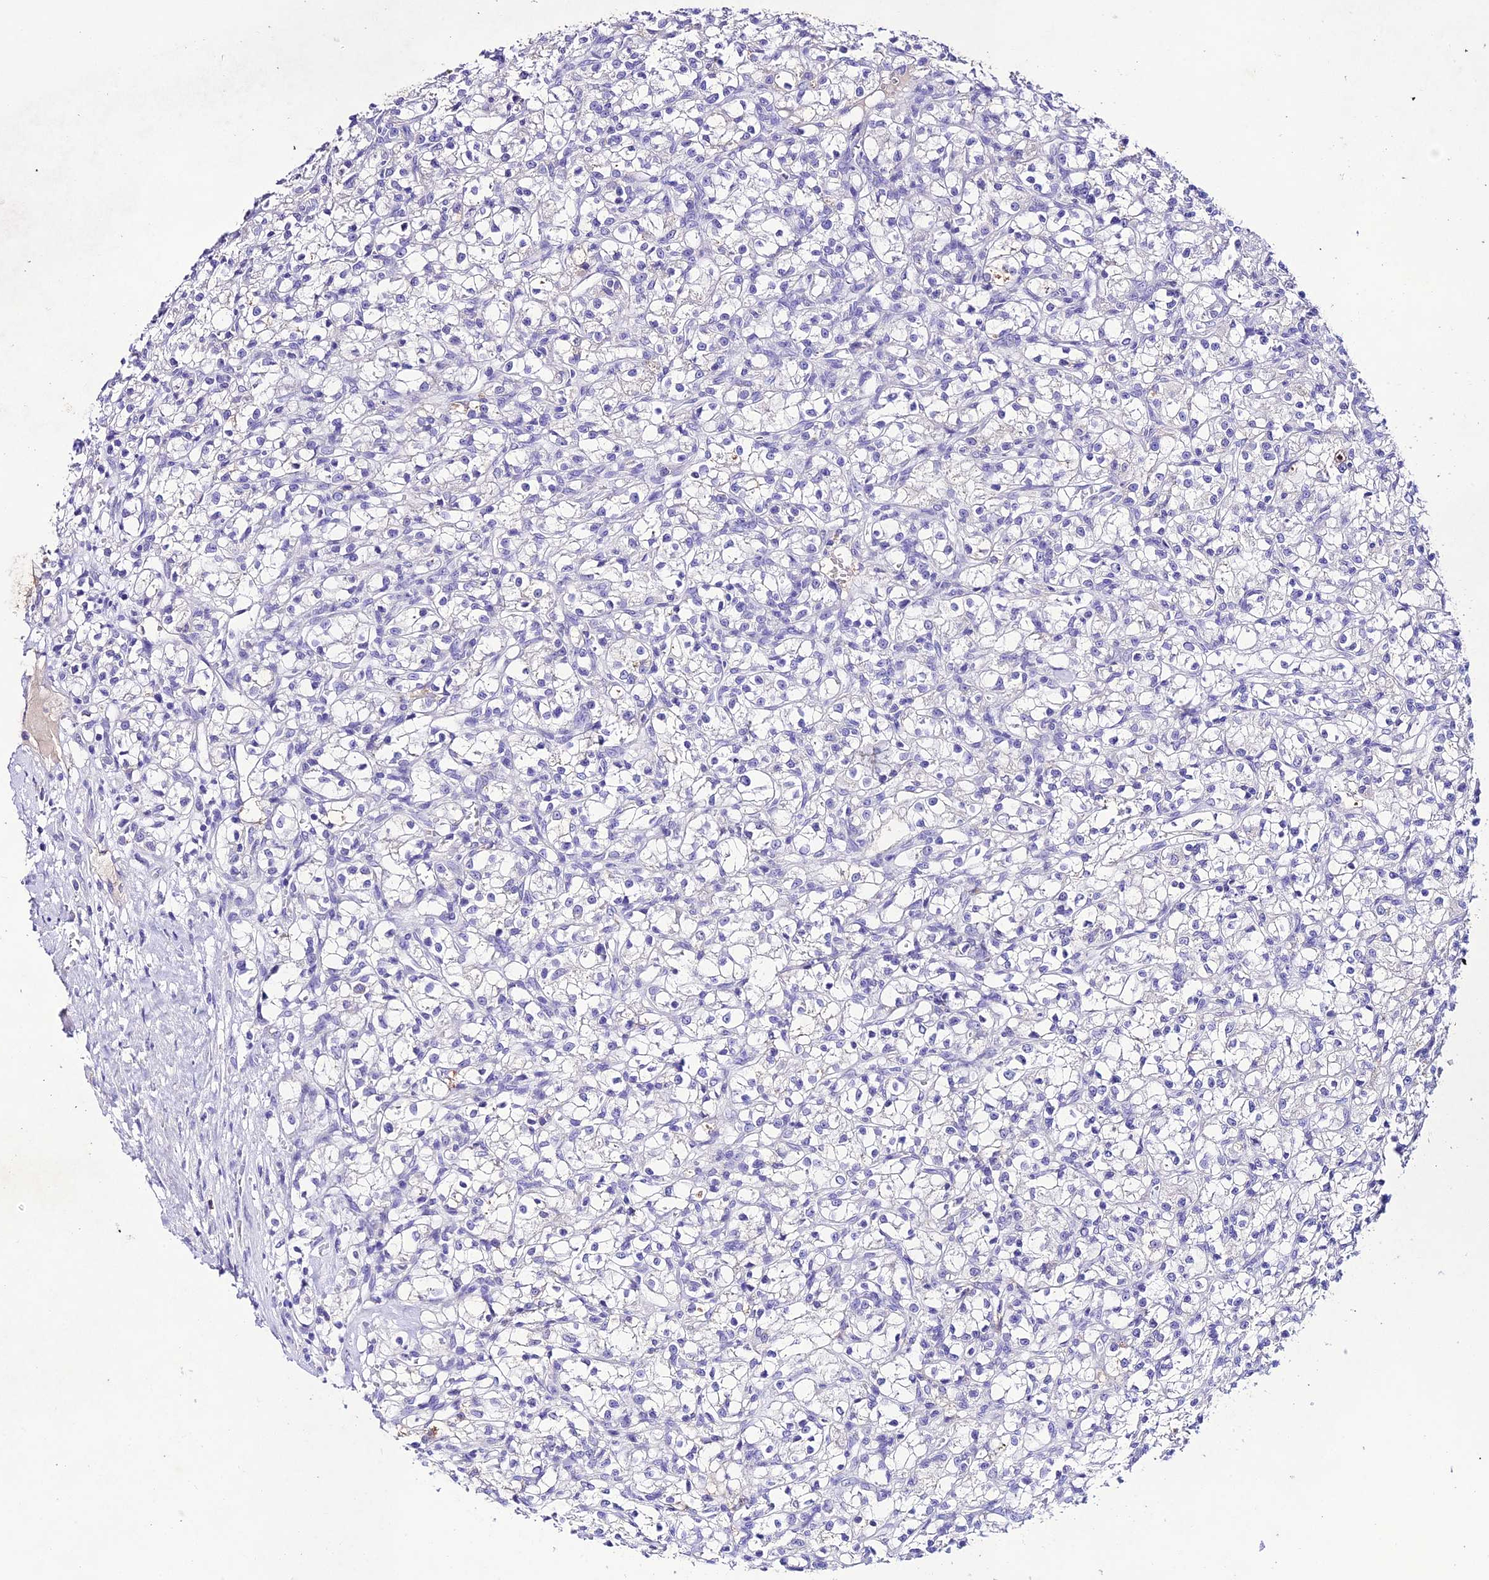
{"staining": {"intensity": "negative", "quantity": "none", "location": "none"}, "tissue": "renal cancer", "cell_type": "Tumor cells", "image_type": "cancer", "snomed": [{"axis": "morphology", "description": "Adenocarcinoma, NOS"}, {"axis": "topography", "description": "Kidney"}], "caption": "IHC image of adenocarcinoma (renal) stained for a protein (brown), which shows no expression in tumor cells.", "gene": "NLRP6", "patient": {"sex": "female", "age": 59}}